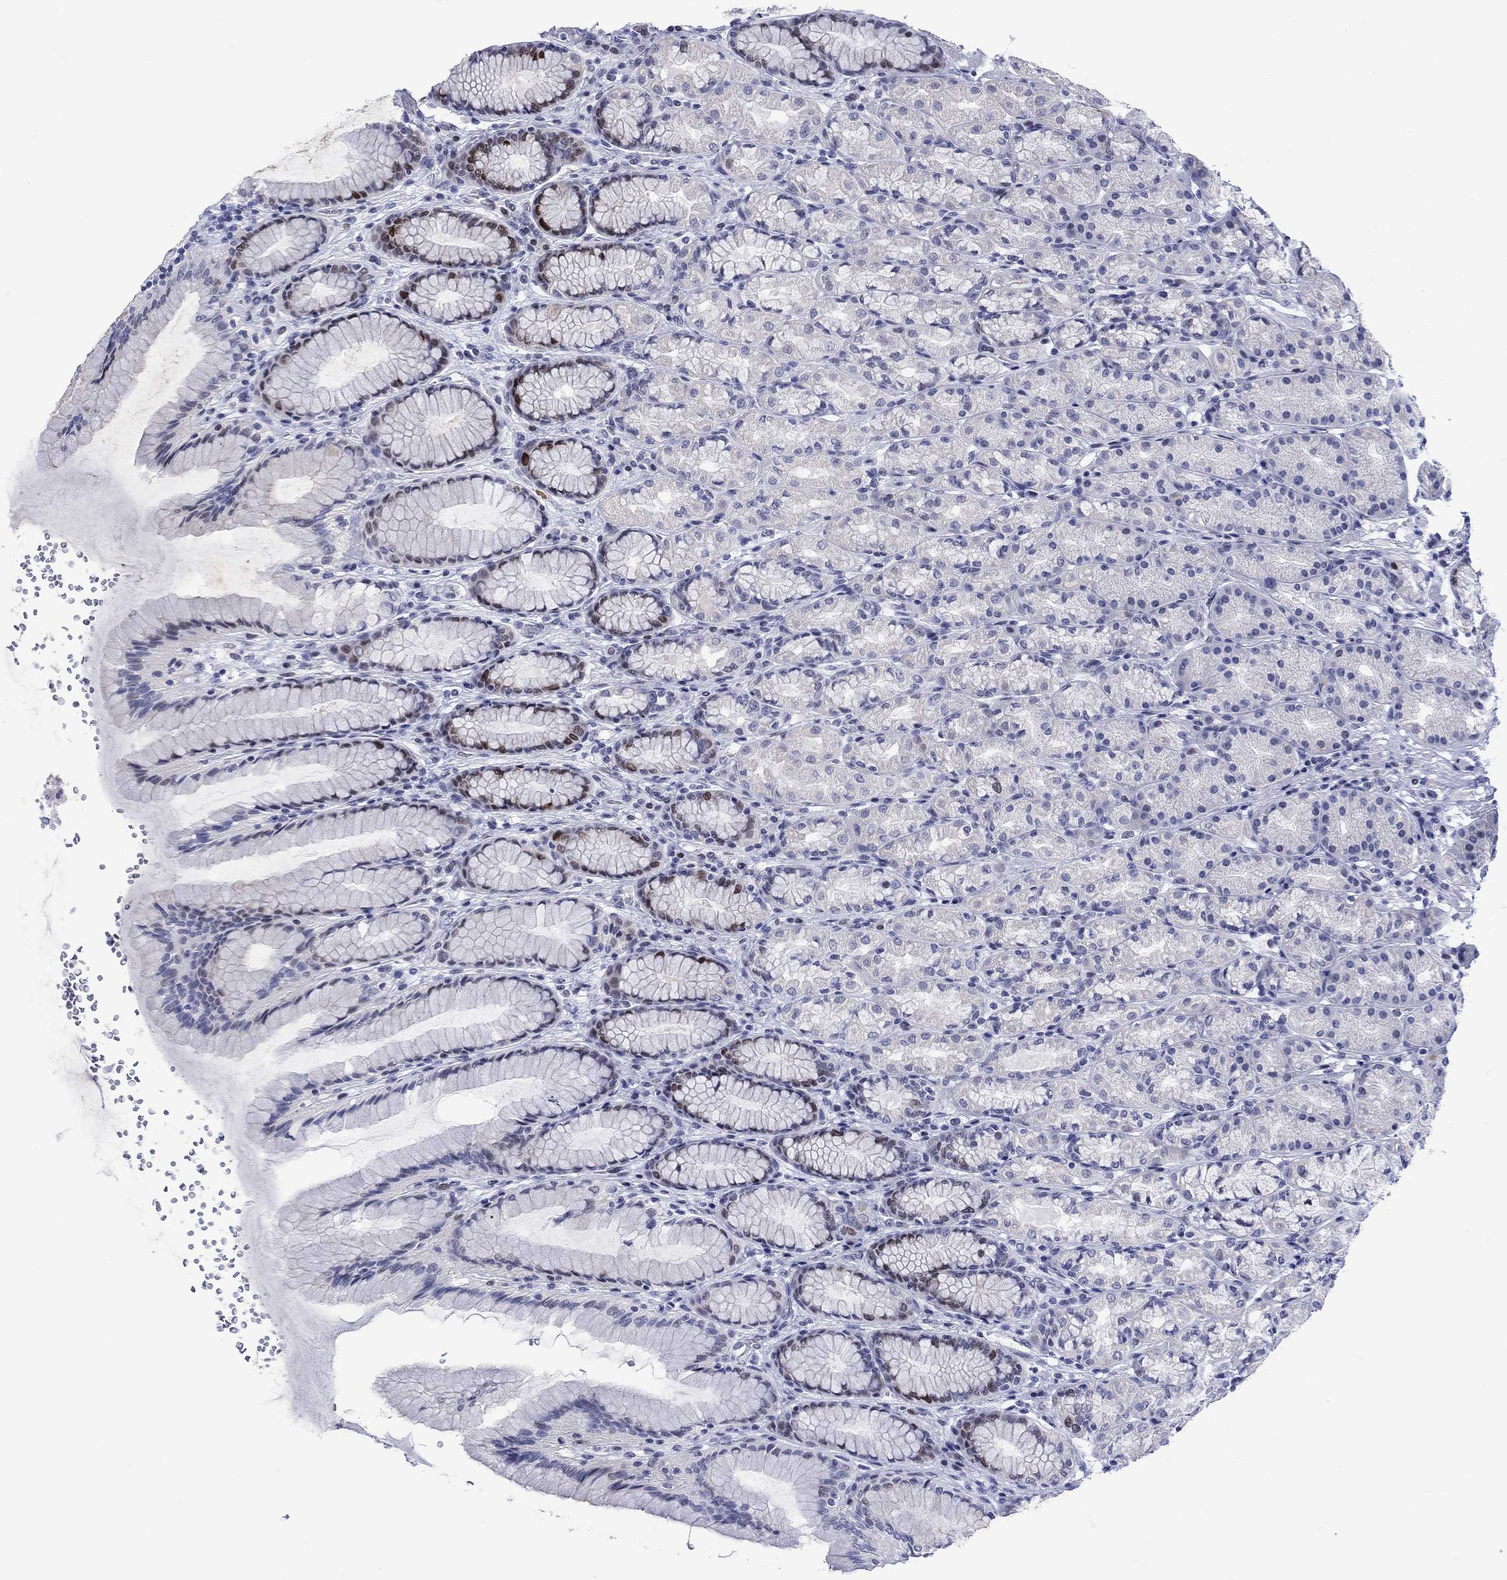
{"staining": {"intensity": "strong", "quantity": "<25%", "location": "nuclear"}, "tissue": "stomach", "cell_type": "Glandular cells", "image_type": "normal", "snomed": [{"axis": "morphology", "description": "Normal tissue, NOS"}, {"axis": "morphology", "description": "Adenocarcinoma, NOS"}, {"axis": "topography", "description": "Stomach"}], "caption": "A photomicrograph of human stomach stained for a protein displays strong nuclear brown staining in glandular cells. (brown staining indicates protein expression, while blue staining denotes nuclei).", "gene": "CDCA2", "patient": {"sex": "female", "age": 79}}